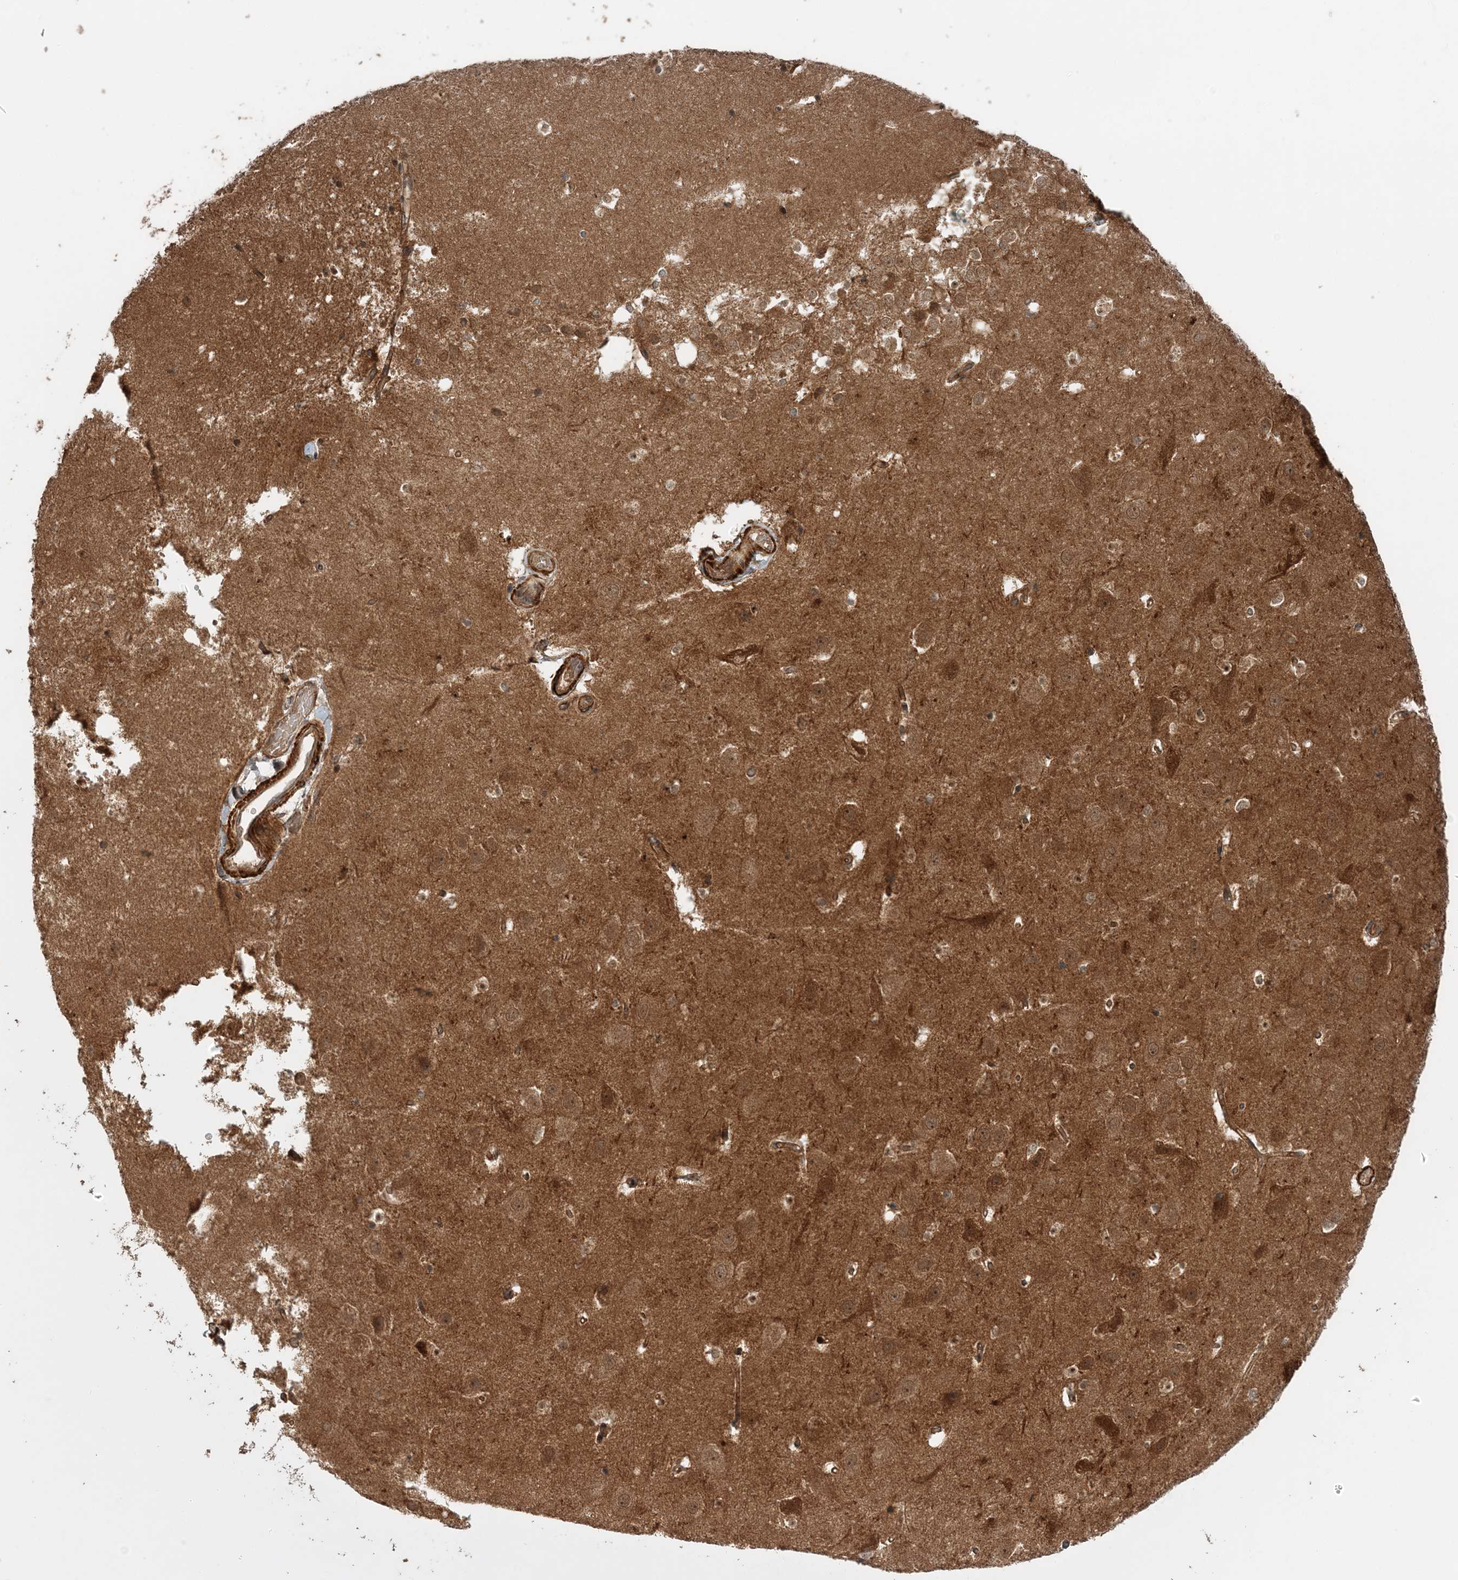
{"staining": {"intensity": "weak", "quantity": ">75%", "location": "cytoplasmic/membranous,nuclear"}, "tissue": "hippocampus", "cell_type": "Glial cells", "image_type": "normal", "snomed": [{"axis": "morphology", "description": "Normal tissue, NOS"}, {"axis": "topography", "description": "Hippocampus"}], "caption": "An image of hippocampus stained for a protein displays weak cytoplasmic/membranous,nuclear brown staining in glial cells.", "gene": "UBTD2", "patient": {"sex": "female", "age": 52}}